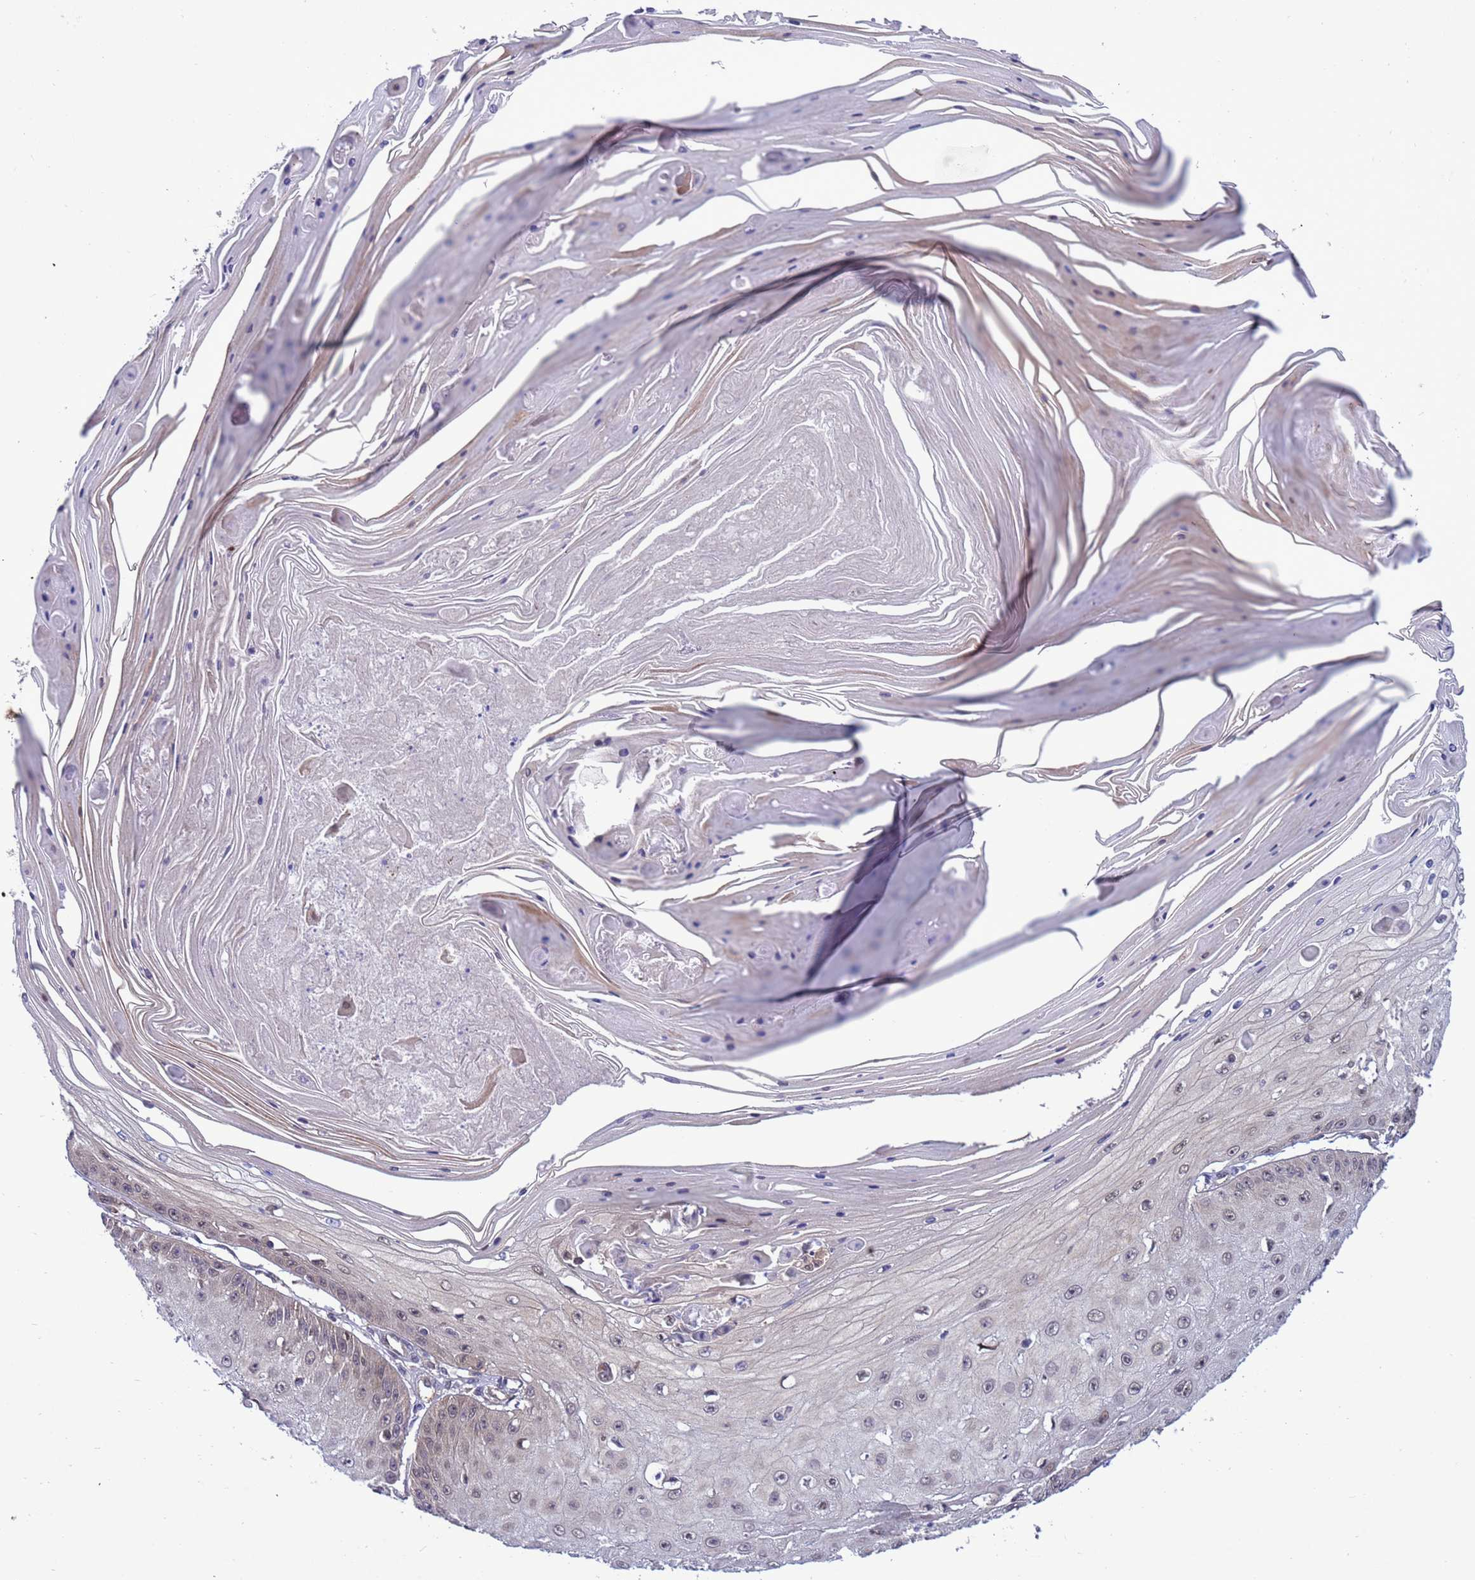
{"staining": {"intensity": "weak", "quantity": "25%-75%", "location": "nuclear"}, "tissue": "skin cancer", "cell_type": "Tumor cells", "image_type": "cancer", "snomed": [{"axis": "morphology", "description": "Squamous cell carcinoma, NOS"}, {"axis": "topography", "description": "Skin"}], "caption": "A brown stain highlights weak nuclear staining of a protein in skin squamous cell carcinoma tumor cells. The protein is shown in brown color, while the nuclei are stained blue.", "gene": "RASD1", "patient": {"sex": "male", "age": 70}}